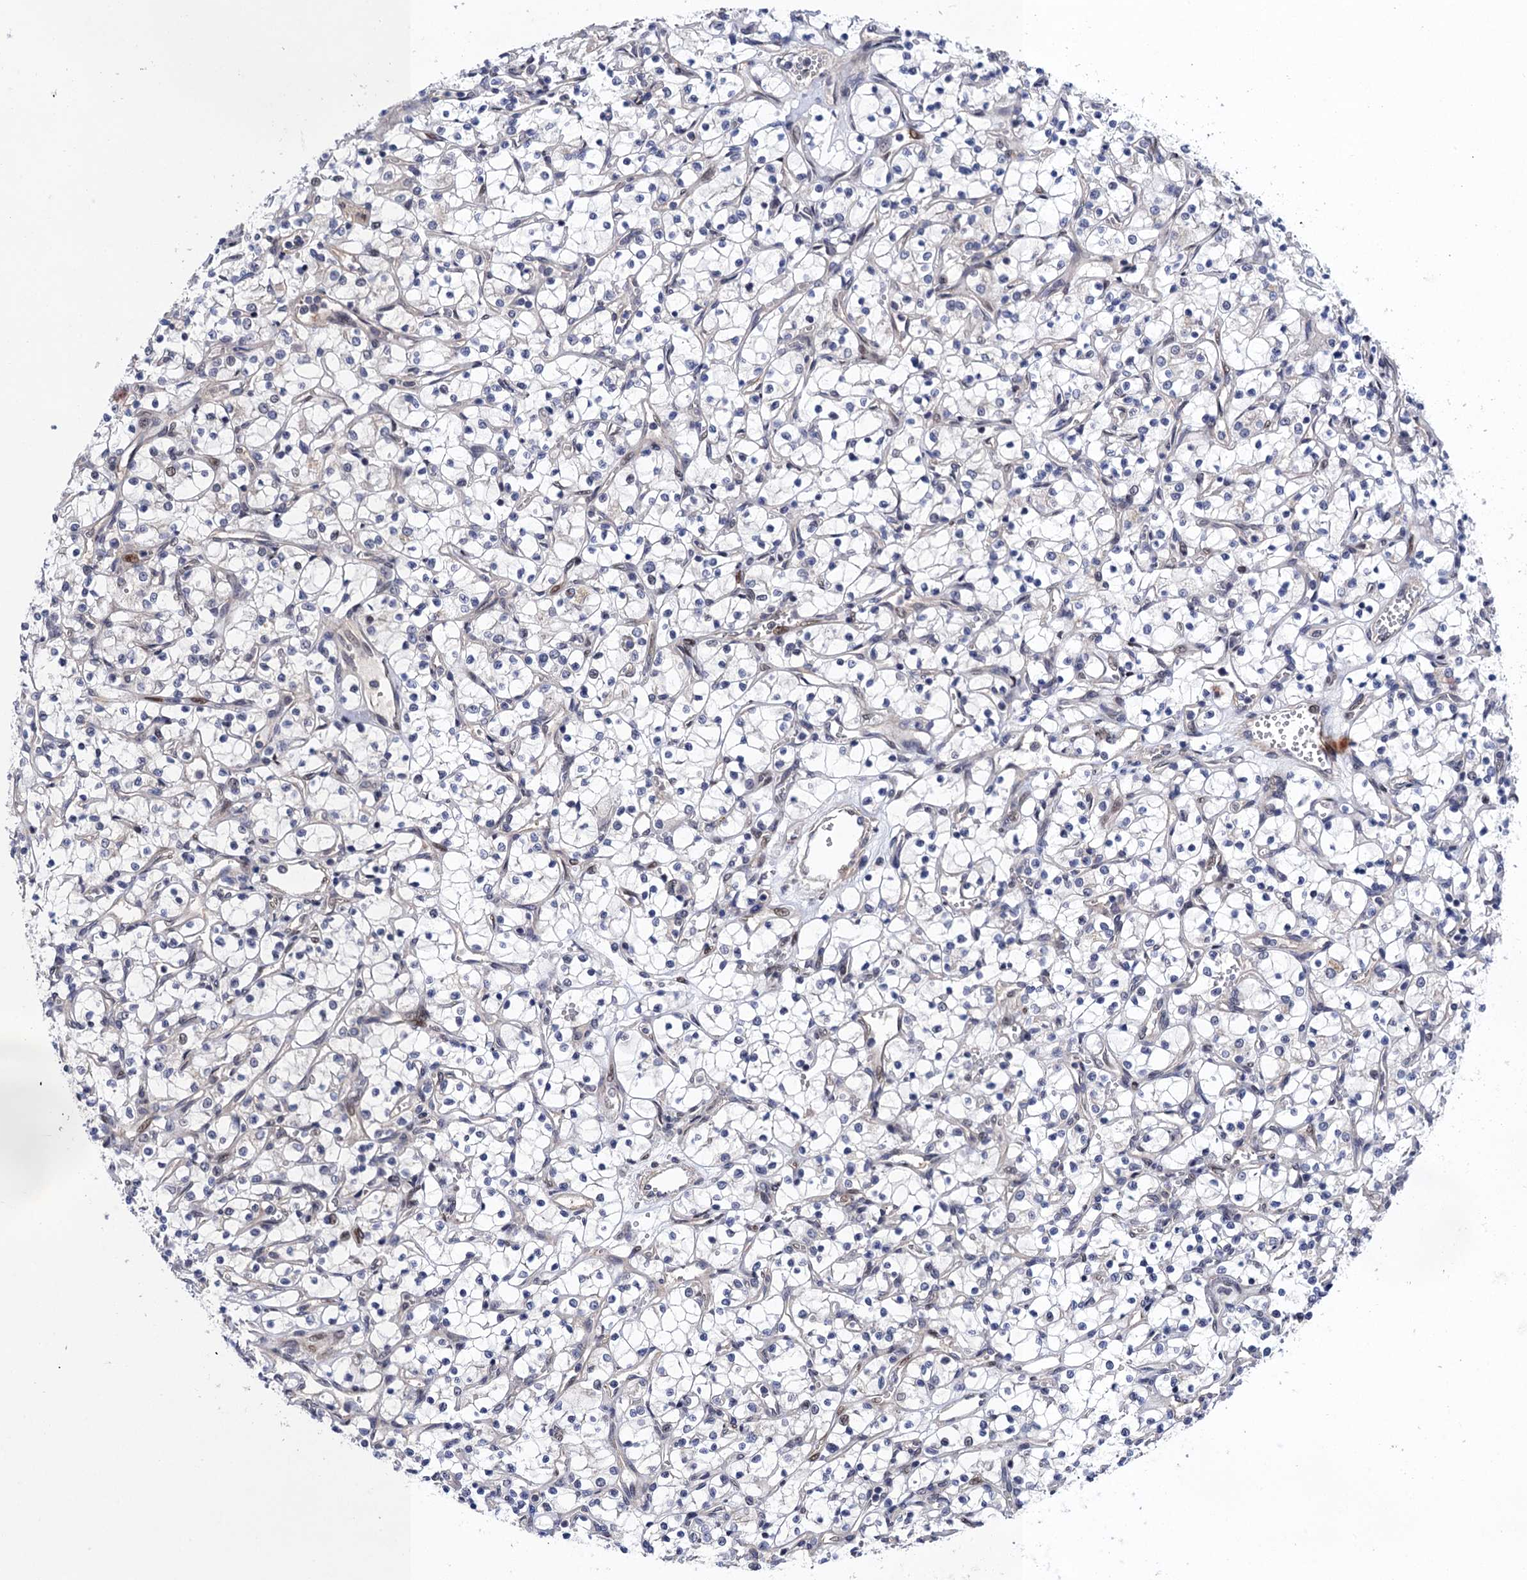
{"staining": {"intensity": "negative", "quantity": "none", "location": "none"}, "tissue": "renal cancer", "cell_type": "Tumor cells", "image_type": "cancer", "snomed": [{"axis": "morphology", "description": "Adenocarcinoma, NOS"}, {"axis": "topography", "description": "Kidney"}], "caption": "Adenocarcinoma (renal) stained for a protein using immunohistochemistry exhibits no positivity tumor cells.", "gene": "NEK8", "patient": {"sex": "female", "age": 69}}